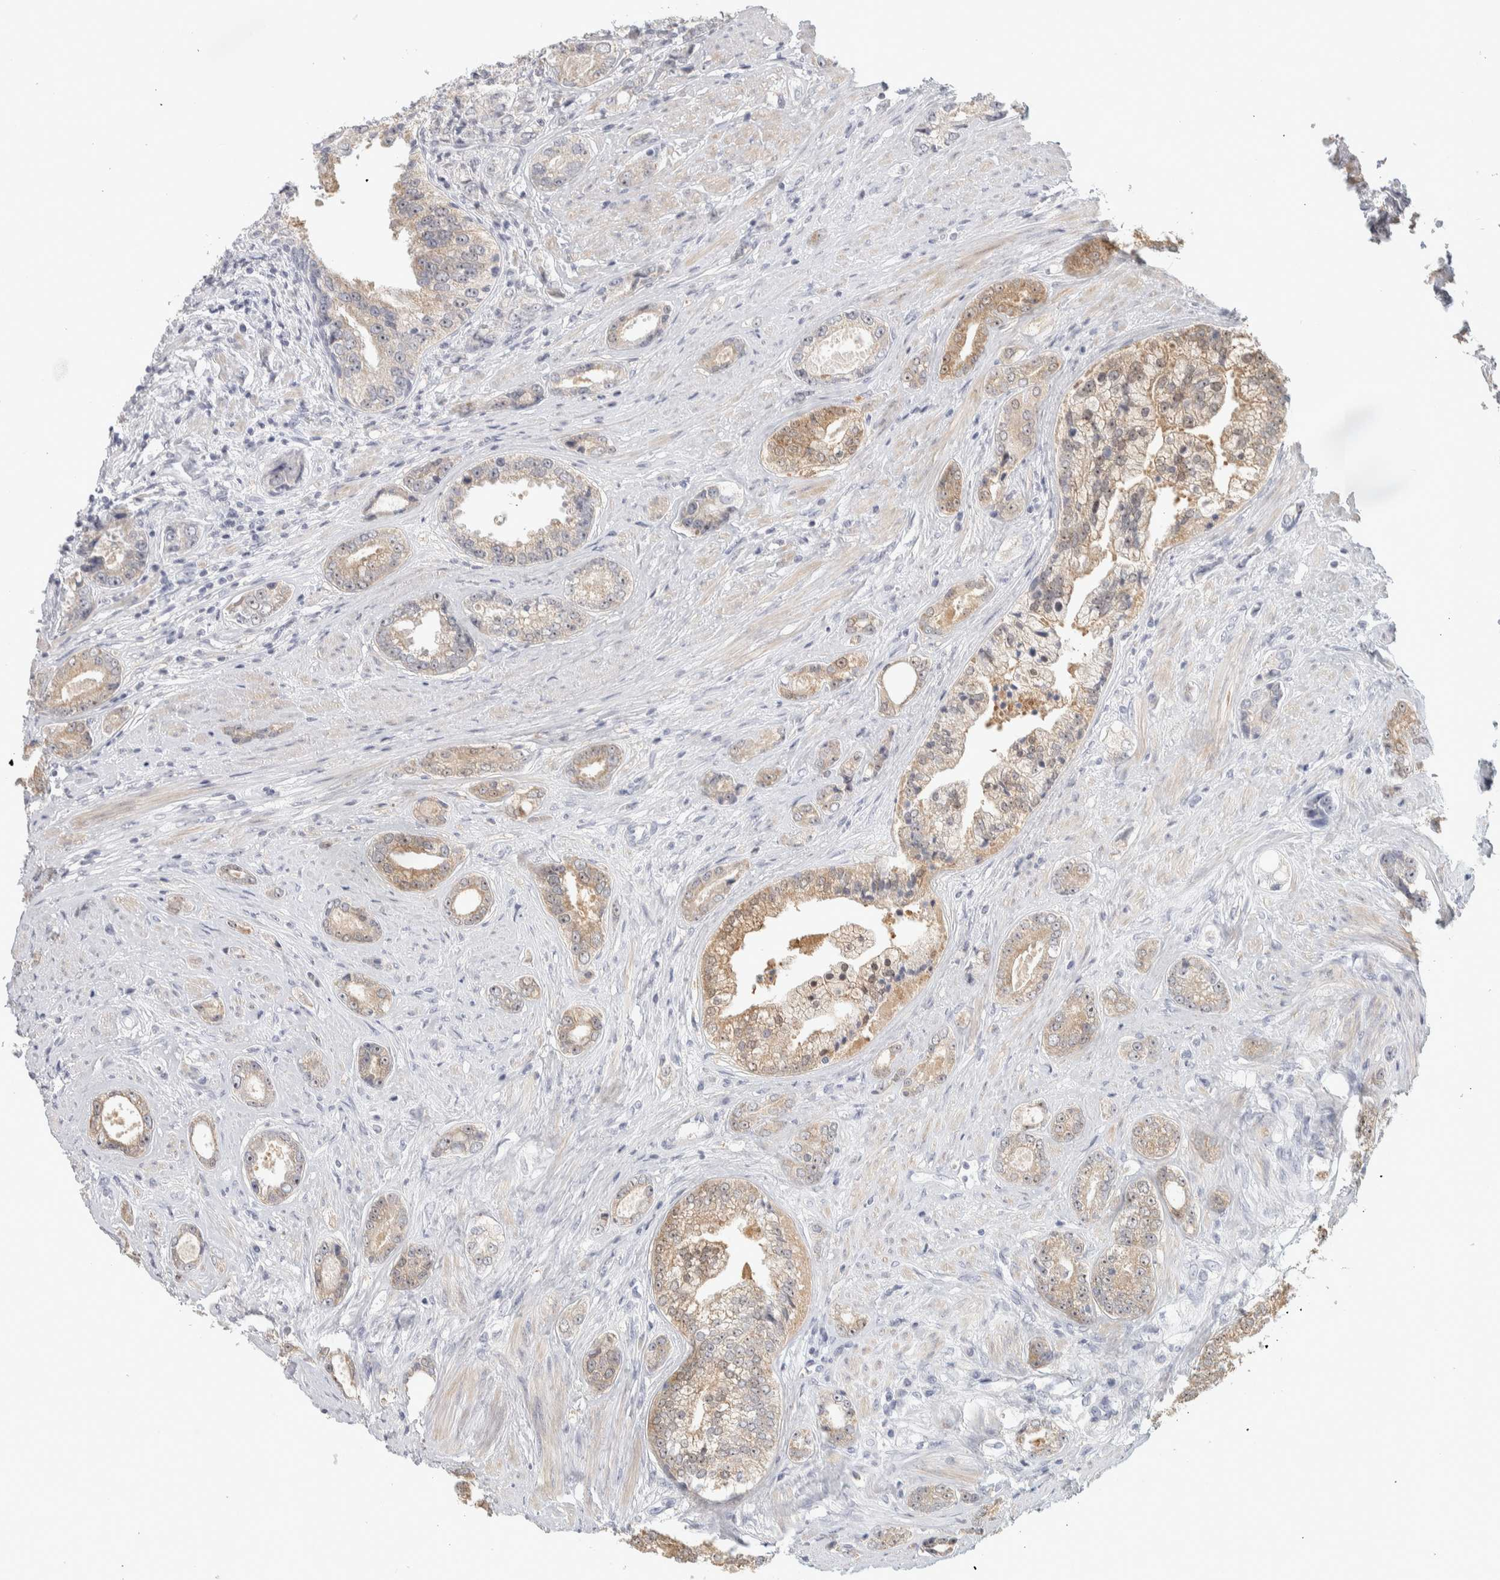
{"staining": {"intensity": "moderate", "quantity": "25%-75%", "location": "cytoplasmic/membranous,nuclear"}, "tissue": "prostate cancer", "cell_type": "Tumor cells", "image_type": "cancer", "snomed": [{"axis": "morphology", "description": "Adenocarcinoma, High grade"}, {"axis": "topography", "description": "Prostate"}], "caption": "Prostate cancer (adenocarcinoma (high-grade)) tissue displays moderate cytoplasmic/membranous and nuclear staining in about 25%-75% of tumor cells, visualized by immunohistochemistry.", "gene": "DCXR", "patient": {"sex": "male", "age": 61}}